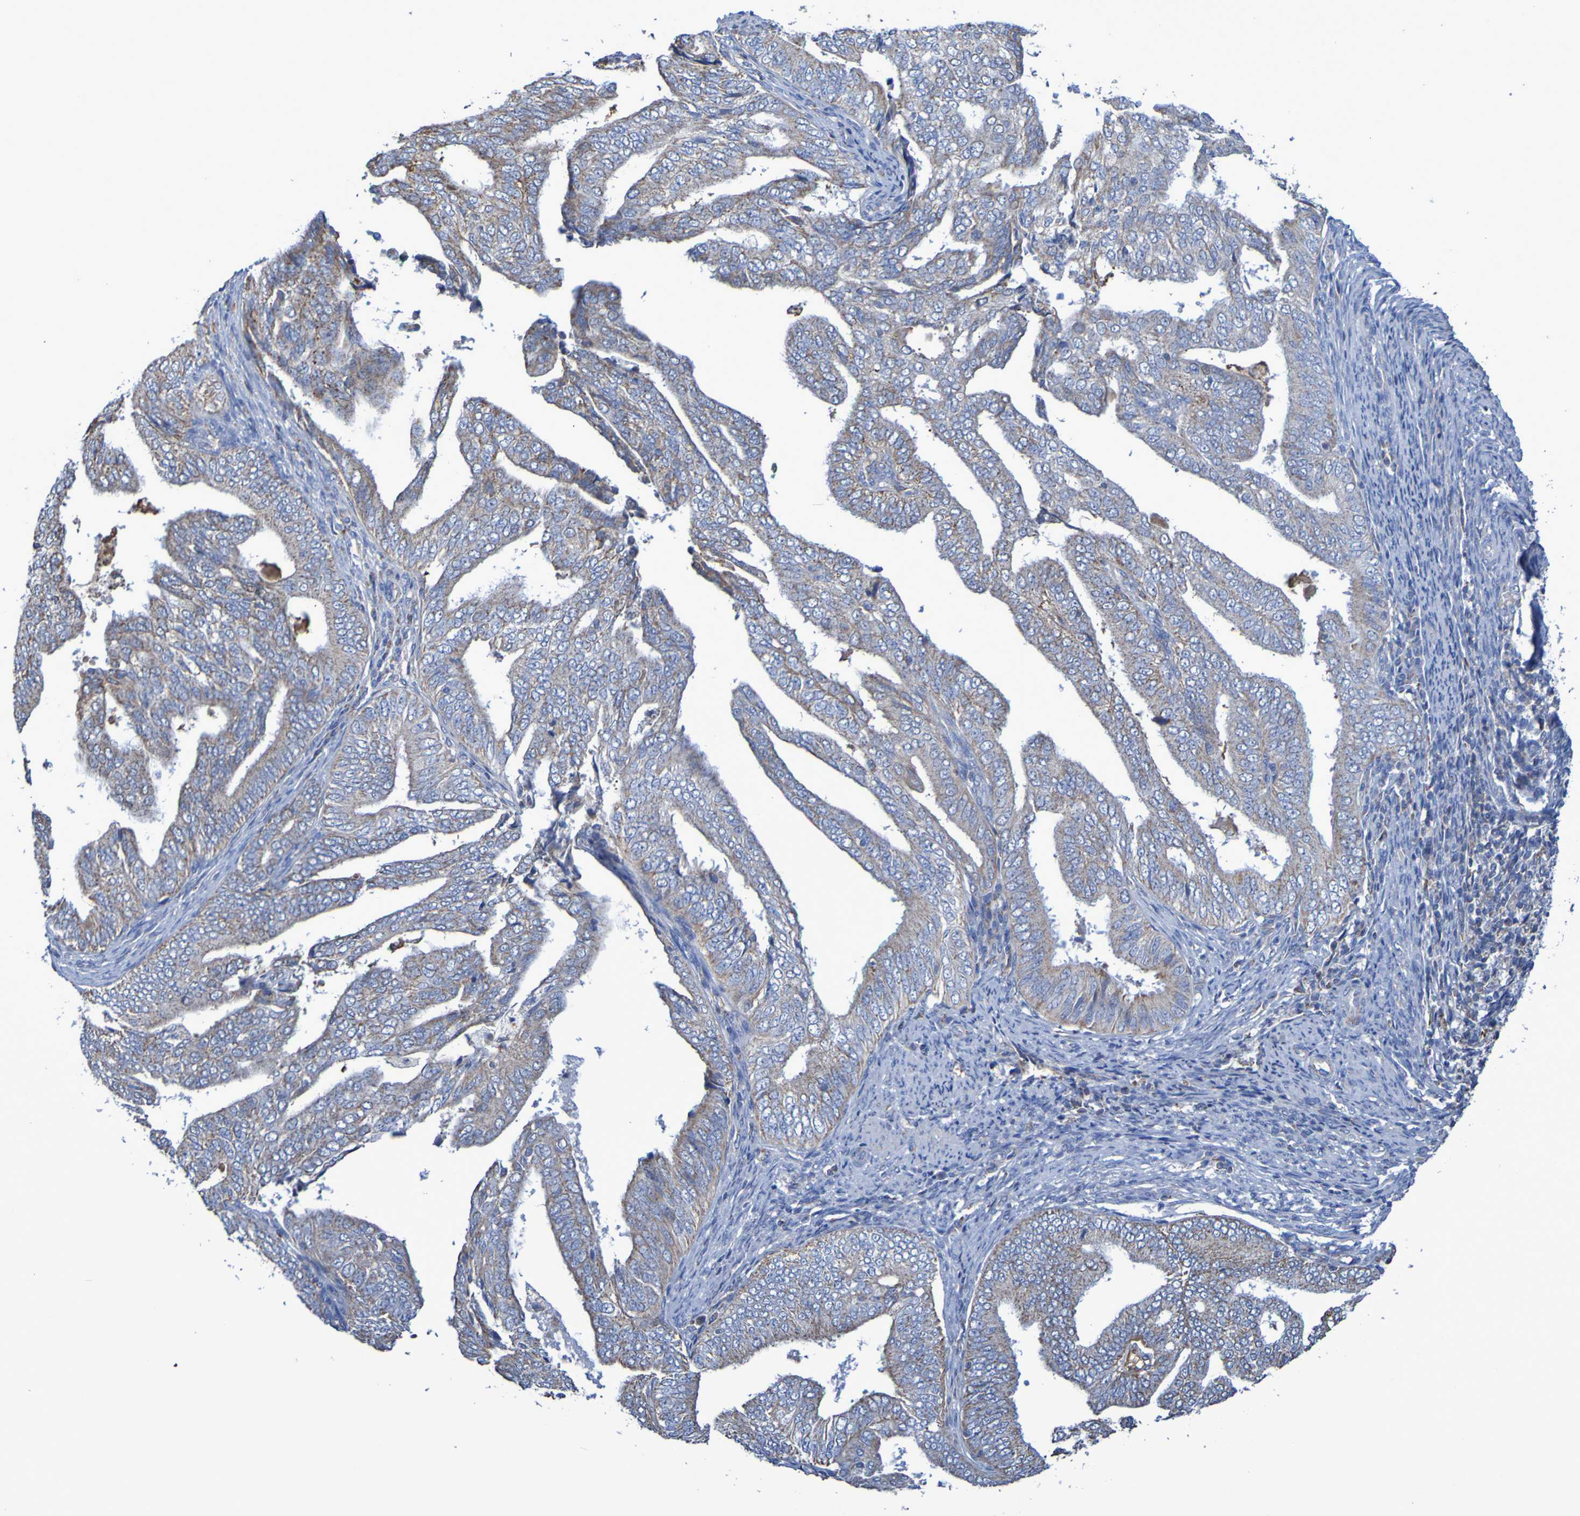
{"staining": {"intensity": "weak", "quantity": ">75%", "location": "cytoplasmic/membranous"}, "tissue": "endometrial cancer", "cell_type": "Tumor cells", "image_type": "cancer", "snomed": [{"axis": "morphology", "description": "Adenocarcinoma, NOS"}, {"axis": "topography", "description": "Endometrium"}], "caption": "Immunohistochemical staining of human endometrial cancer (adenocarcinoma) displays weak cytoplasmic/membranous protein expression in about >75% of tumor cells. The protein of interest is shown in brown color, while the nuclei are stained blue.", "gene": "CNTN2", "patient": {"sex": "female", "age": 58}}